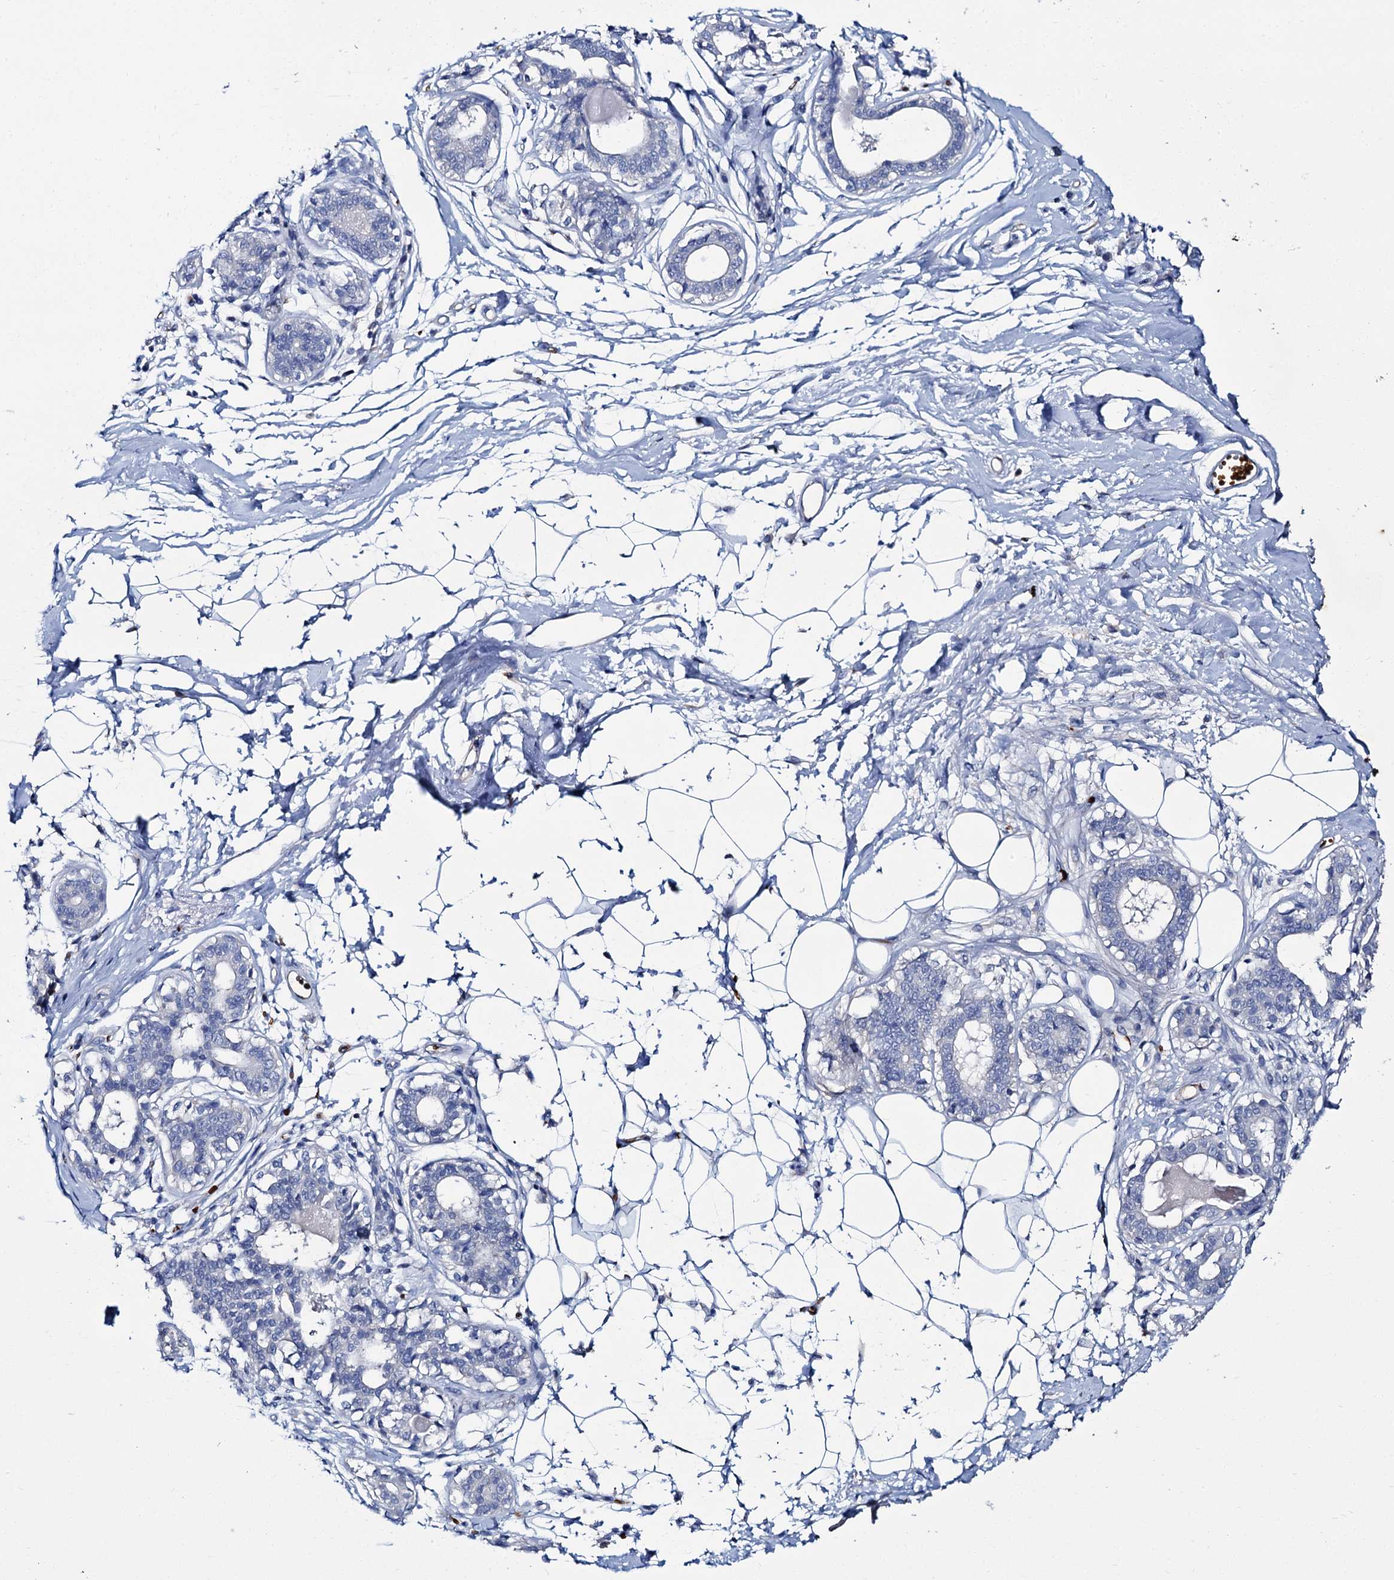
{"staining": {"intensity": "negative", "quantity": "none", "location": "none"}, "tissue": "breast", "cell_type": "Adipocytes", "image_type": "normal", "snomed": [{"axis": "morphology", "description": "Normal tissue, NOS"}, {"axis": "topography", "description": "Breast"}], "caption": "This photomicrograph is of normal breast stained with IHC to label a protein in brown with the nuclei are counter-stained blue. There is no expression in adipocytes. (Brightfield microscopy of DAB (3,3'-diaminobenzidine) immunohistochemistry at high magnification).", "gene": "ATG2A", "patient": {"sex": "female", "age": 45}}